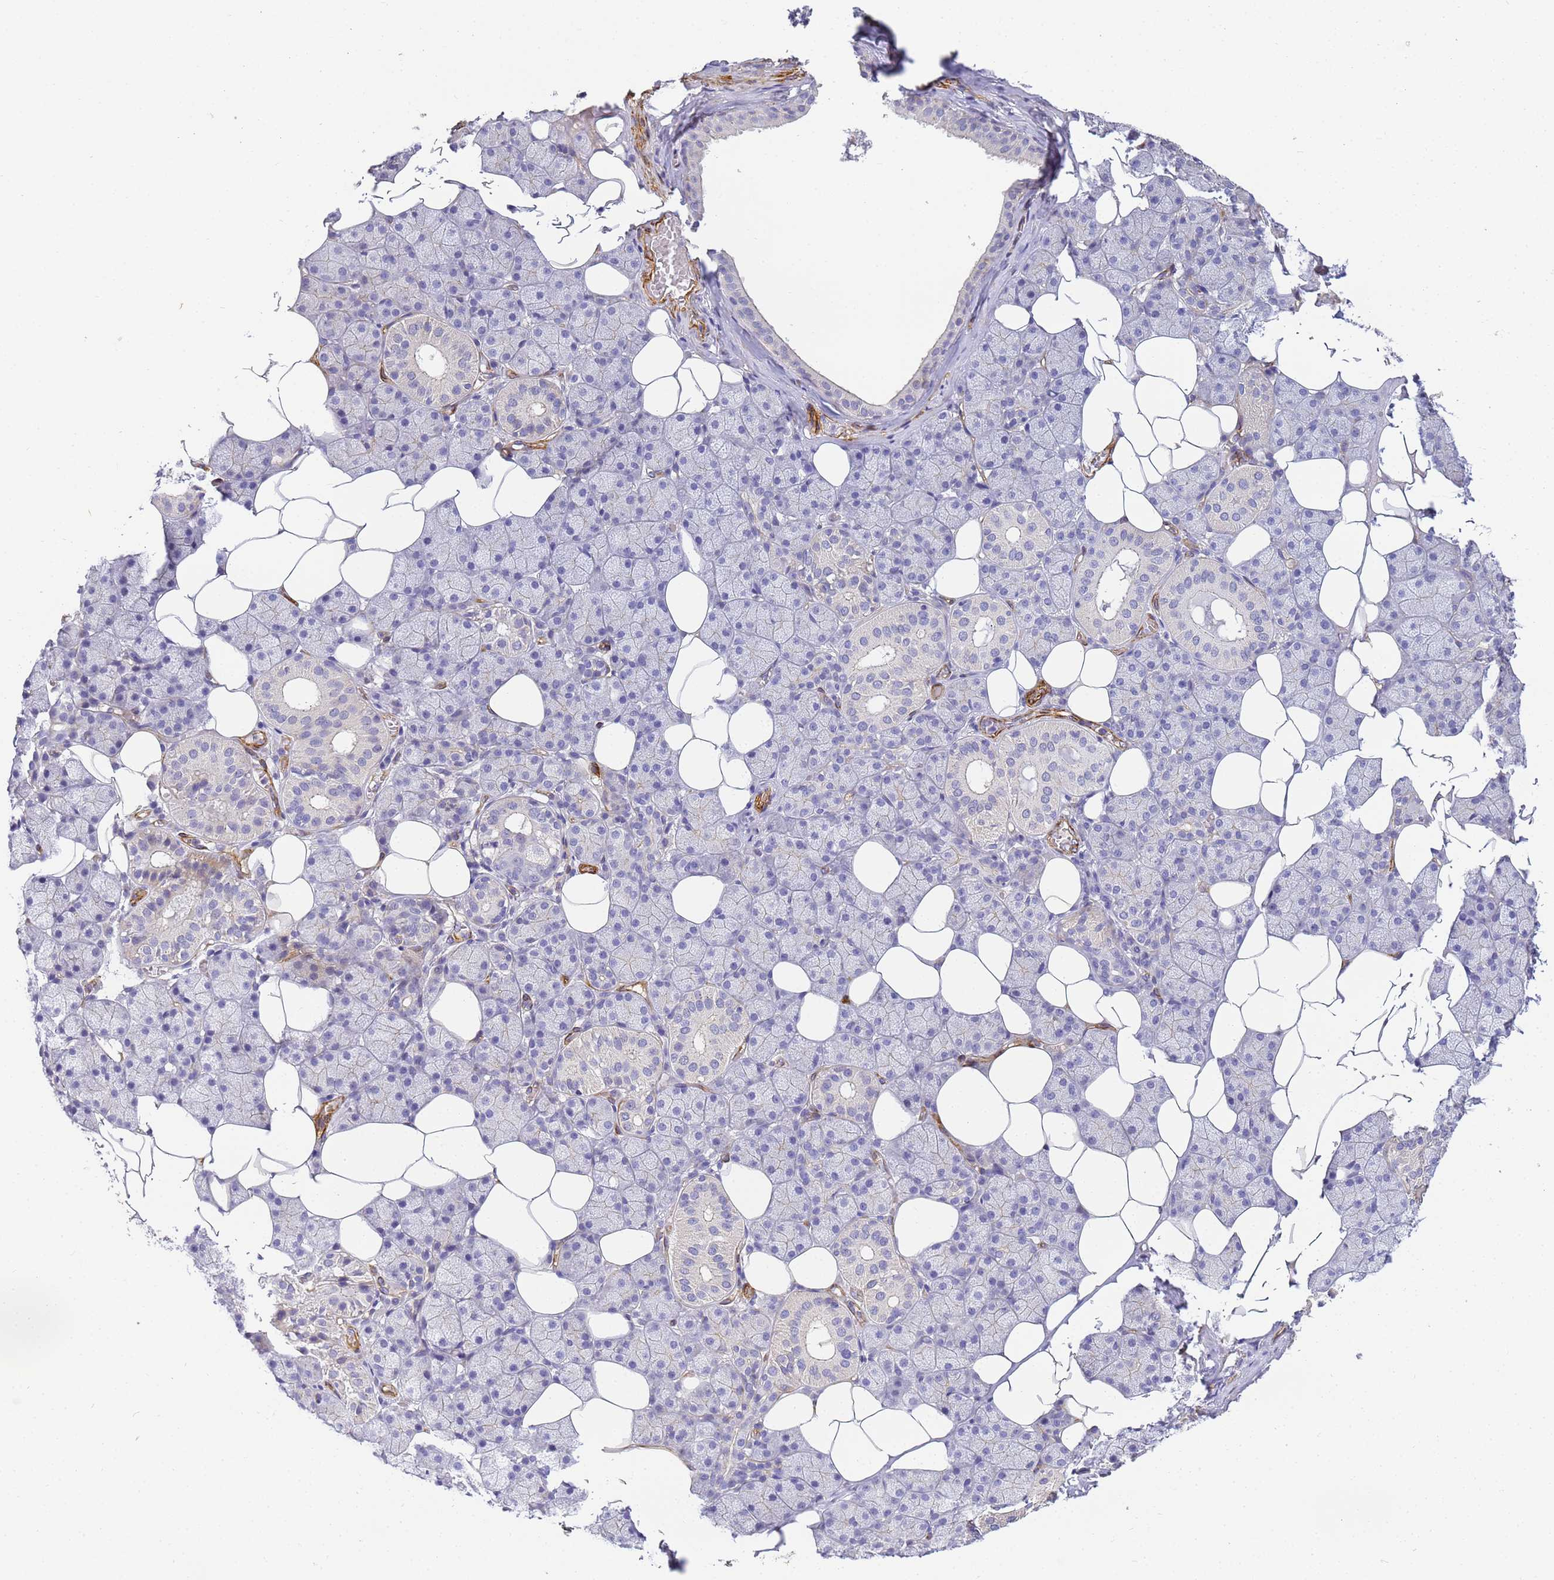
{"staining": {"intensity": "negative", "quantity": "none", "location": "none"}, "tissue": "salivary gland", "cell_type": "Glandular cells", "image_type": "normal", "snomed": [{"axis": "morphology", "description": "Normal tissue, NOS"}, {"axis": "topography", "description": "Salivary gland"}], "caption": "This is an IHC histopathology image of unremarkable salivary gland. There is no positivity in glandular cells.", "gene": "CFHR1", "patient": {"sex": "female", "age": 33}}